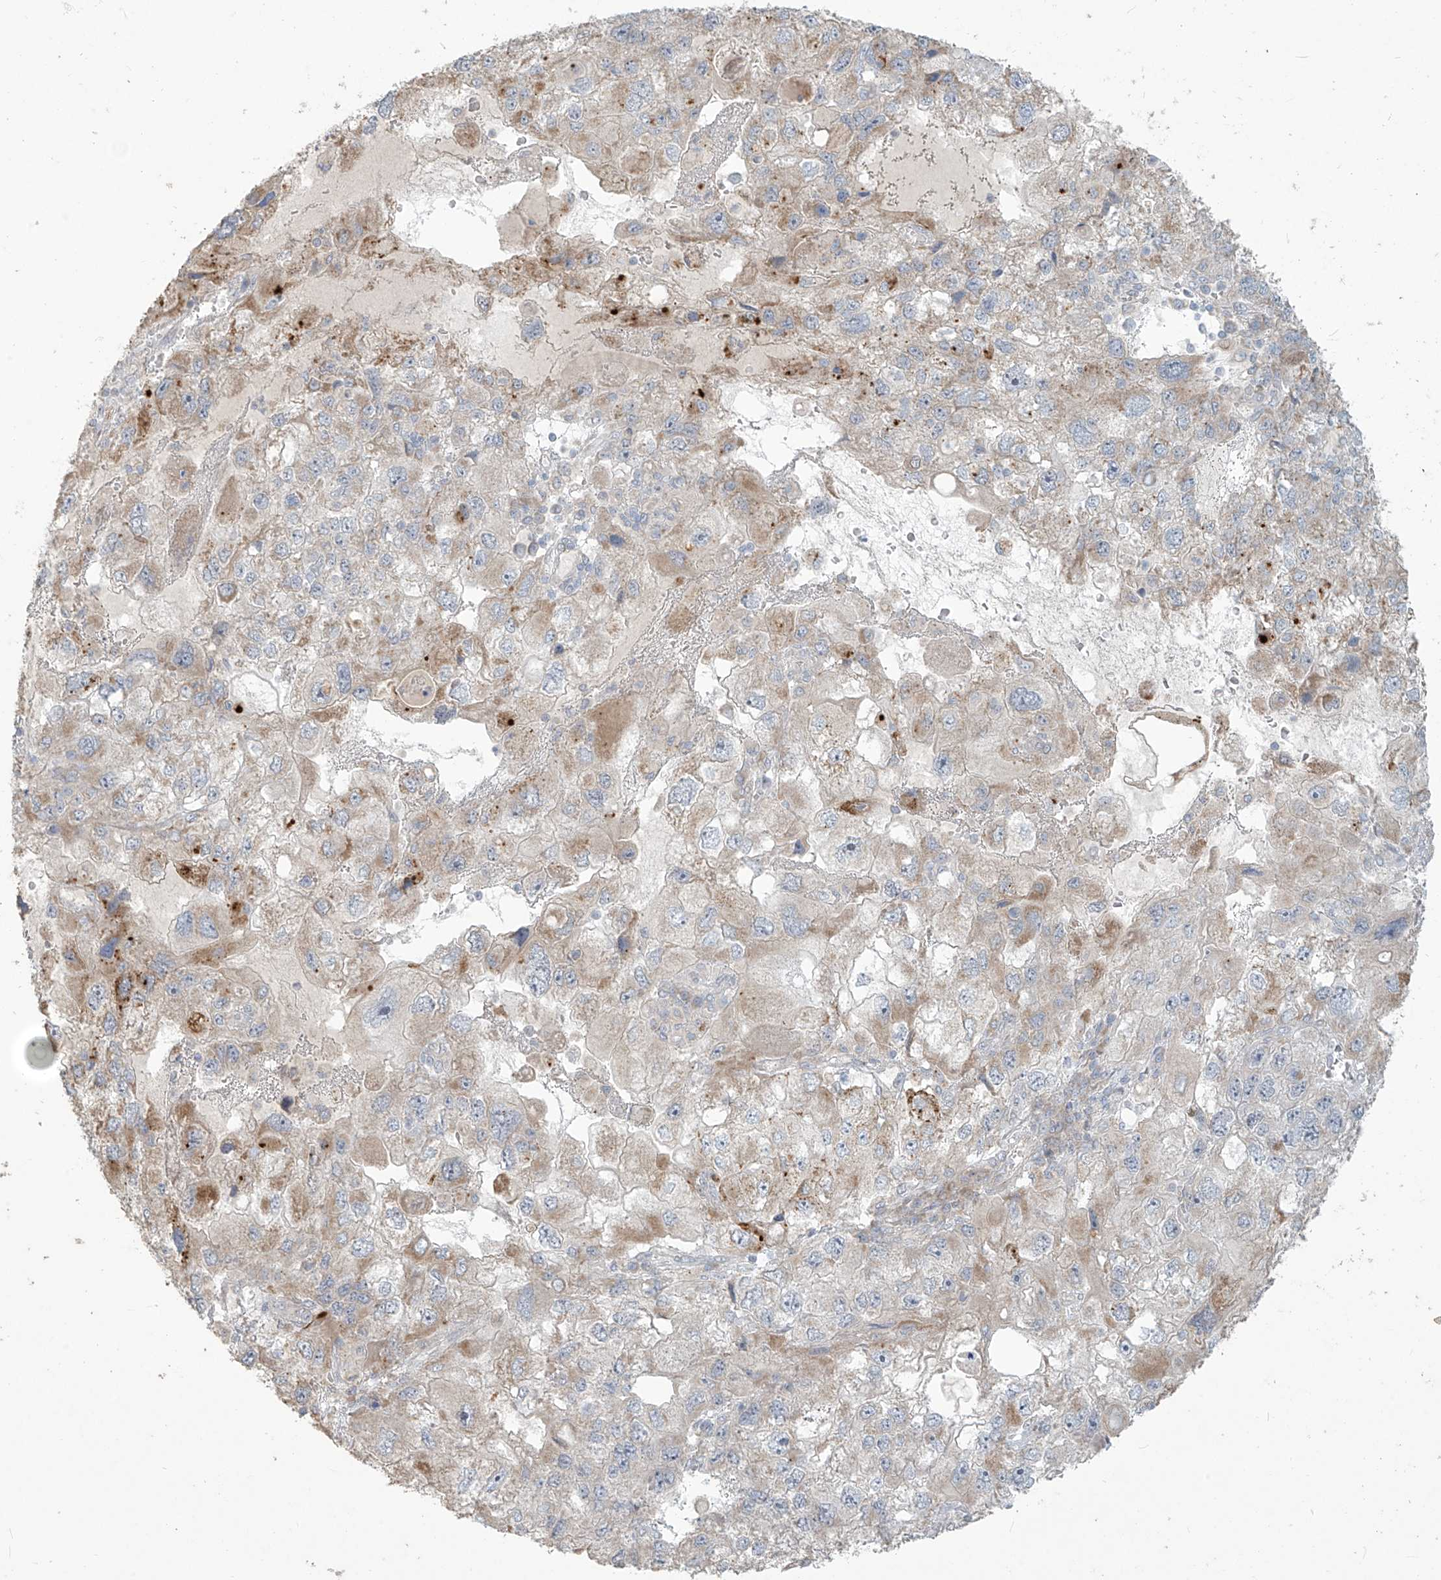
{"staining": {"intensity": "moderate", "quantity": "<25%", "location": "cytoplasmic/membranous"}, "tissue": "endometrial cancer", "cell_type": "Tumor cells", "image_type": "cancer", "snomed": [{"axis": "morphology", "description": "Adenocarcinoma, NOS"}, {"axis": "topography", "description": "Endometrium"}], "caption": "Human endometrial cancer (adenocarcinoma) stained for a protein (brown) demonstrates moderate cytoplasmic/membranous positive expression in about <25% of tumor cells.", "gene": "MAGIX", "patient": {"sex": "female", "age": 49}}